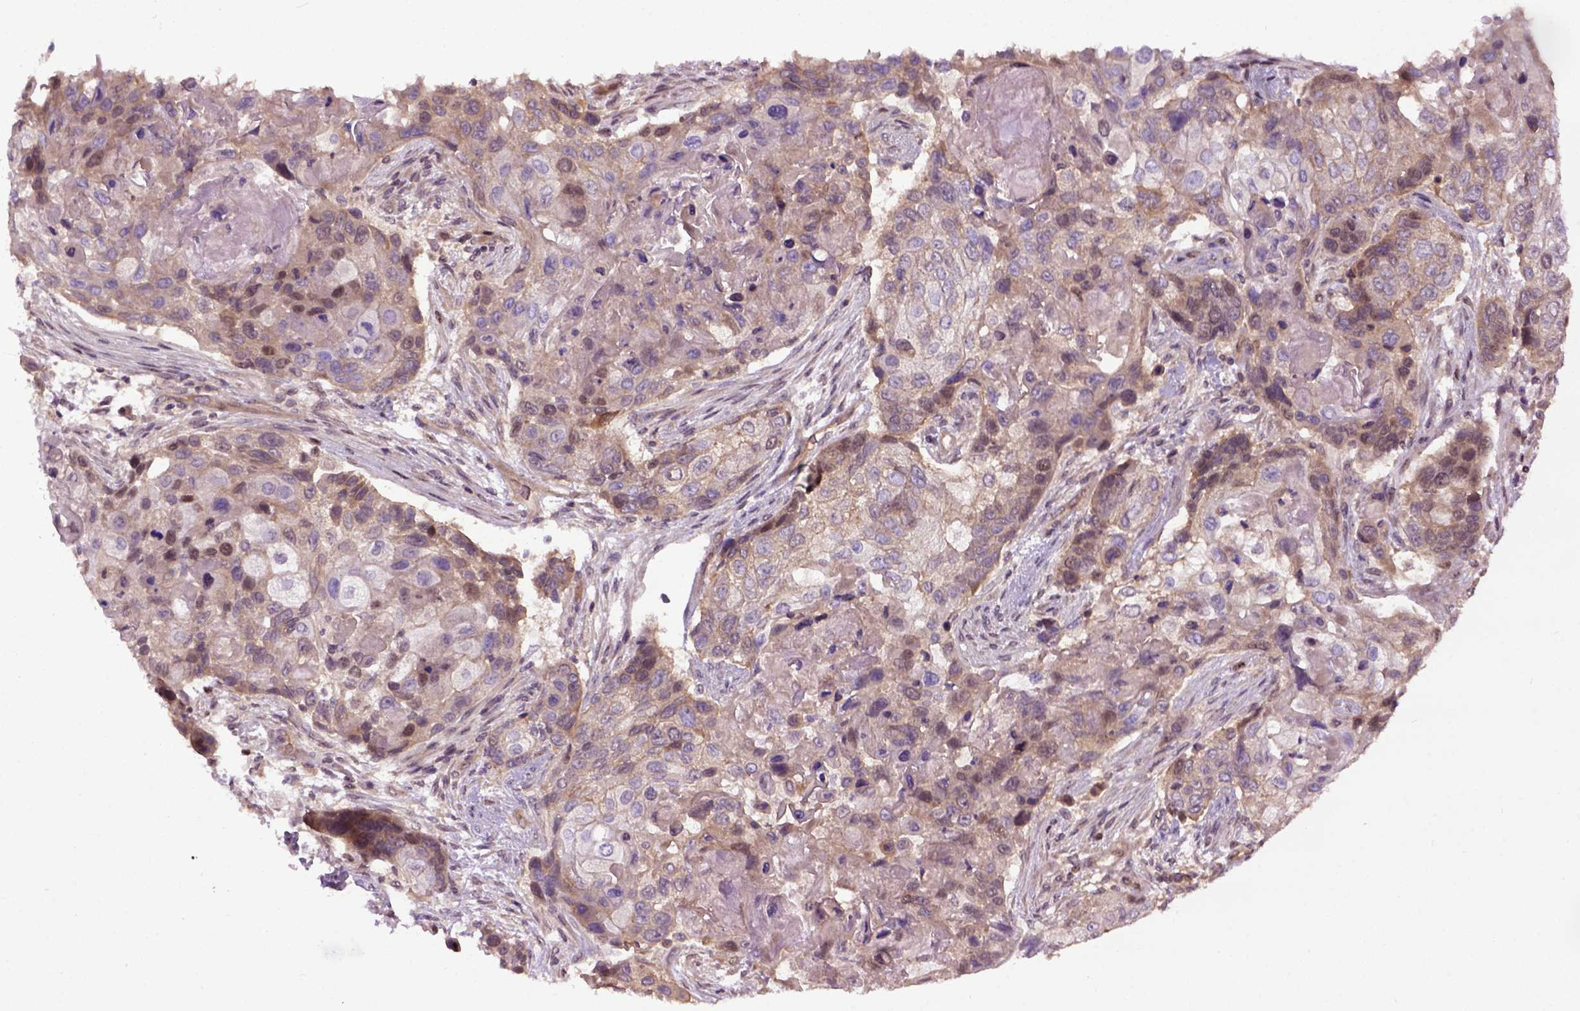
{"staining": {"intensity": "moderate", "quantity": ">75%", "location": "cytoplasmic/membranous"}, "tissue": "lung cancer", "cell_type": "Tumor cells", "image_type": "cancer", "snomed": [{"axis": "morphology", "description": "Squamous cell carcinoma, NOS"}, {"axis": "topography", "description": "Lung"}], "caption": "Tumor cells exhibit medium levels of moderate cytoplasmic/membranous expression in approximately >75% of cells in human squamous cell carcinoma (lung).", "gene": "WDR48", "patient": {"sex": "male", "age": 69}}